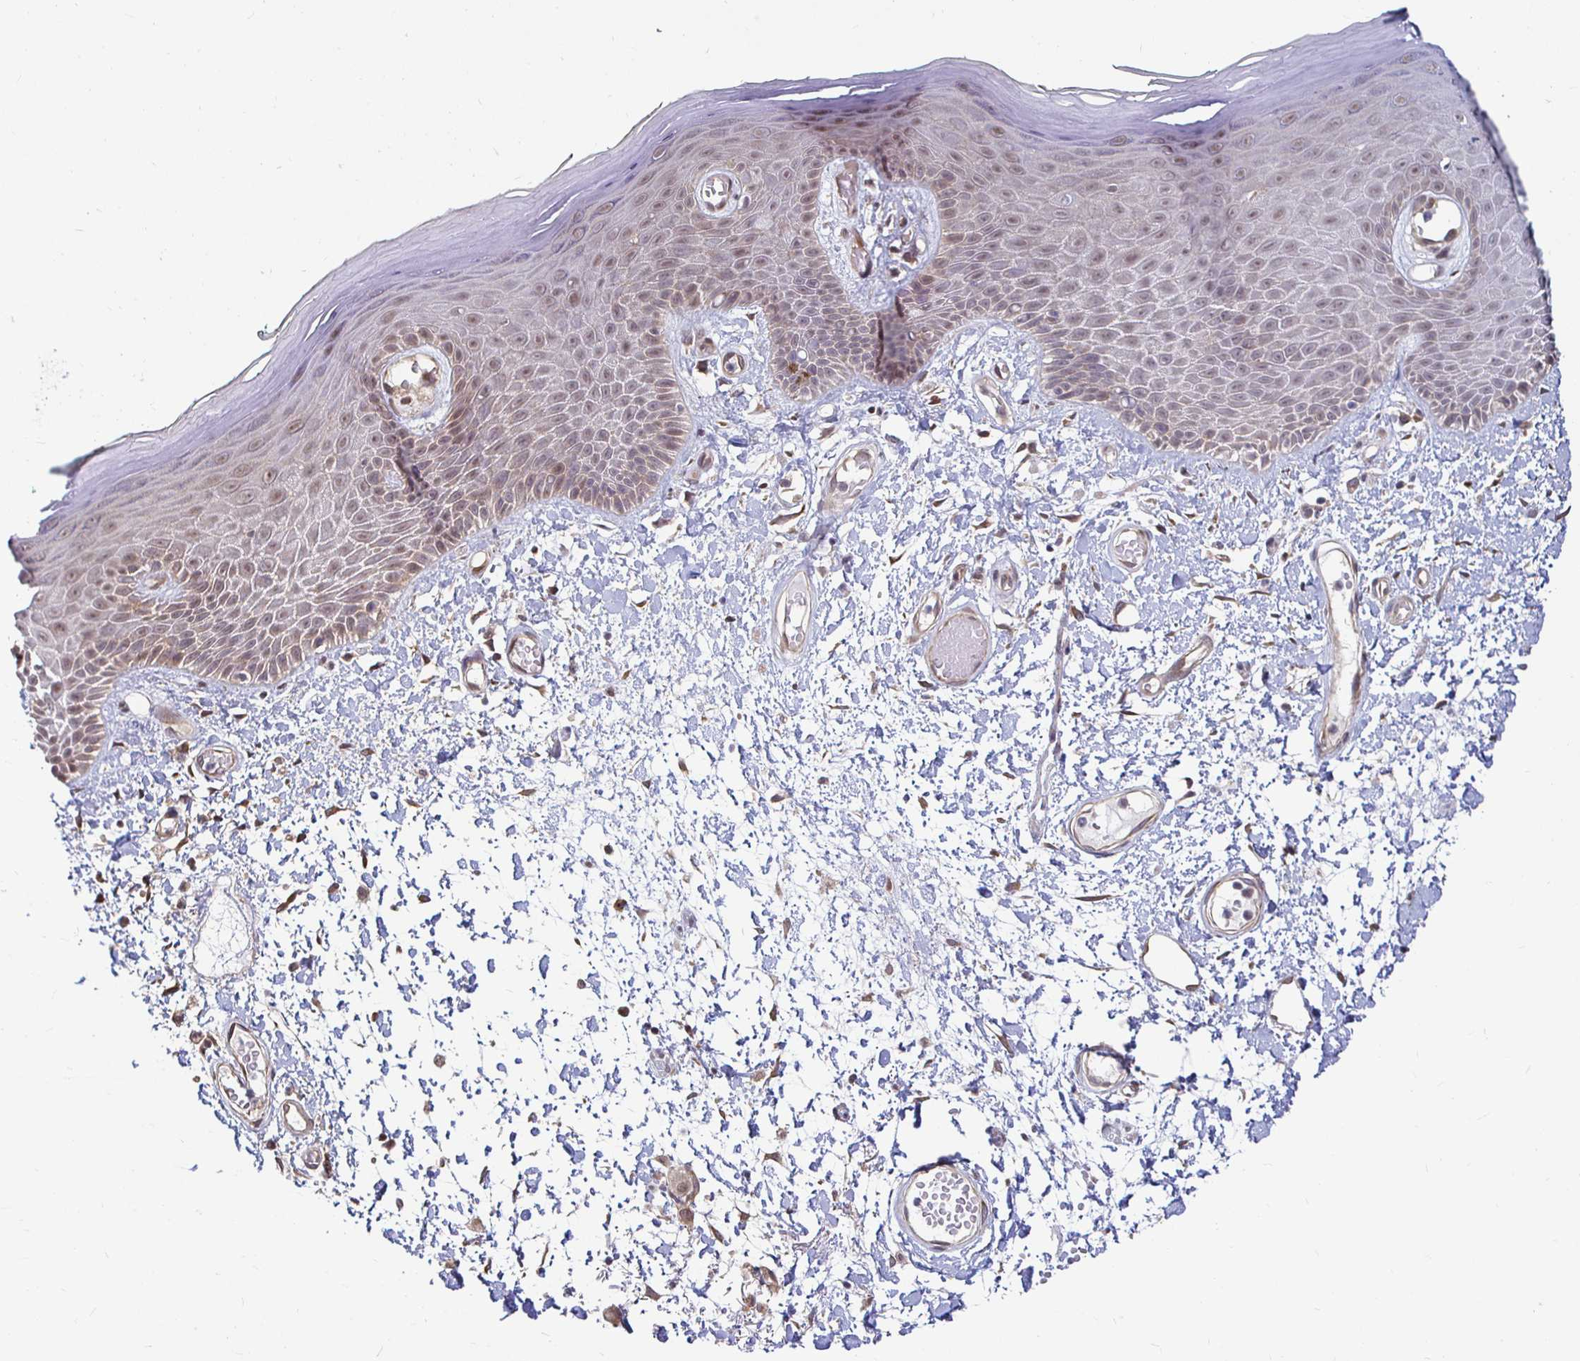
{"staining": {"intensity": "weak", "quantity": "25%-75%", "location": "nuclear"}, "tissue": "skin", "cell_type": "Epidermal cells", "image_type": "normal", "snomed": [{"axis": "morphology", "description": "Normal tissue, NOS"}, {"axis": "topography", "description": "Anal"}, {"axis": "topography", "description": "Peripheral nerve tissue"}], "caption": "Skin stained with DAB (3,3'-diaminobenzidine) immunohistochemistry (IHC) reveals low levels of weak nuclear positivity in about 25%-75% of epidermal cells.", "gene": "CAPN11", "patient": {"sex": "male", "age": 78}}